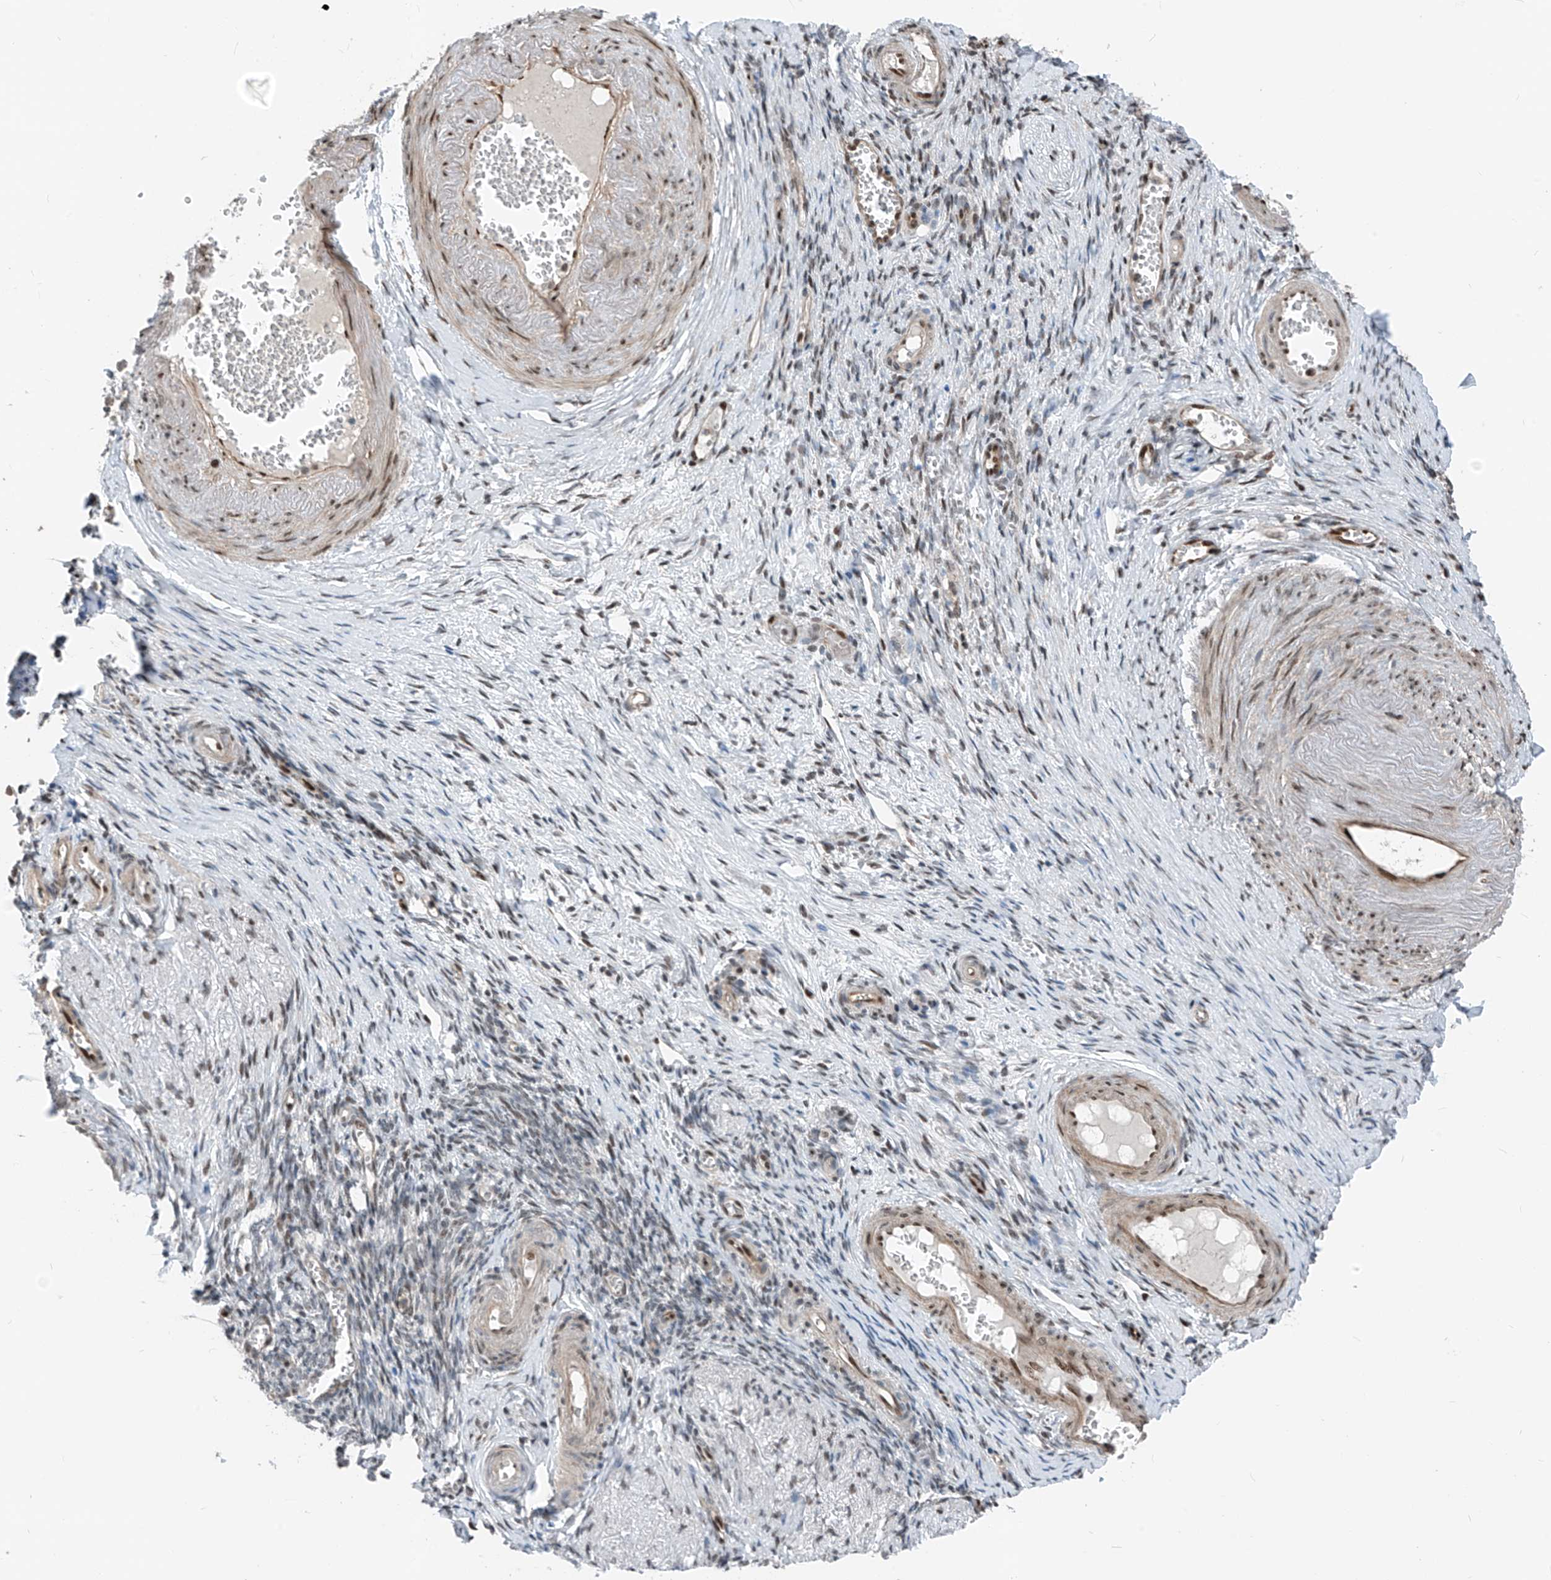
{"staining": {"intensity": "strong", "quantity": ">75%", "location": "cytoplasmic/membranous"}, "tissue": "adipose tissue", "cell_type": "Adipocytes", "image_type": "normal", "snomed": [{"axis": "morphology", "description": "Normal tissue, NOS"}, {"axis": "topography", "description": "Vascular tissue"}, {"axis": "topography", "description": "Fallopian tube"}, {"axis": "topography", "description": "Ovary"}], "caption": "The immunohistochemical stain shows strong cytoplasmic/membranous expression in adipocytes of benign adipose tissue. The protein is shown in brown color, while the nuclei are stained blue.", "gene": "RBP7", "patient": {"sex": "female", "age": 67}}